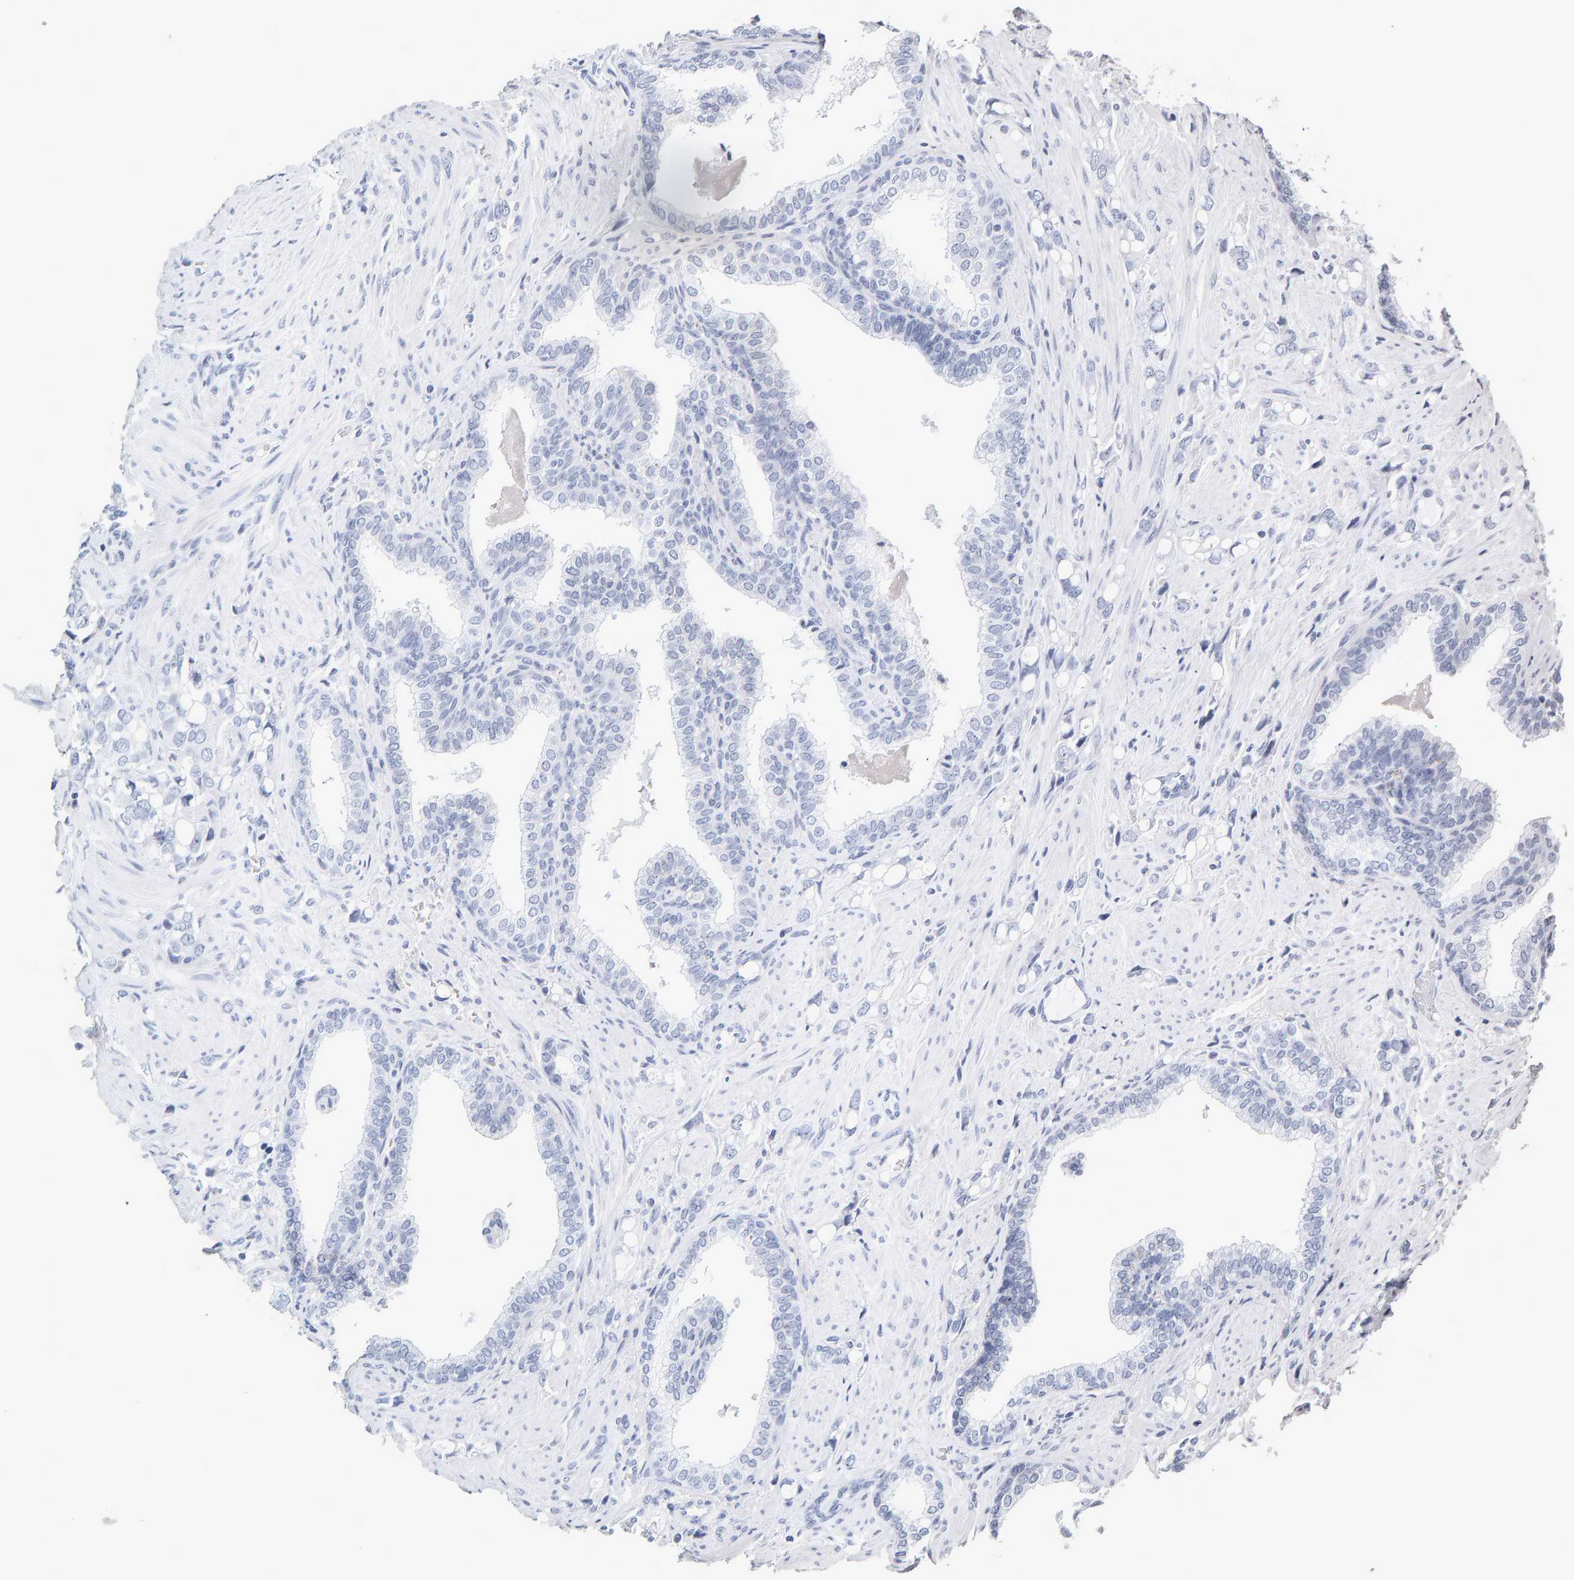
{"staining": {"intensity": "negative", "quantity": "none", "location": "none"}, "tissue": "prostate cancer", "cell_type": "Tumor cells", "image_type": "cancer", "snomed": [{"axis": "morphology", "description": "Adenocarcinoma, High grade"}, {"axis": "topography", "description": "Prostate"}], "caption": "The histopathology image exhibits no staining of tumor cells in prostate adenocarcinoma (high-grade). The staining was performed using DAB to visualize the protein expression in brown, while the nuclei were stained in blue with hematoxylin (Magnification: 20x).", "gene": "ENGASE", "patient": {"sex": "male", "age": 52}}